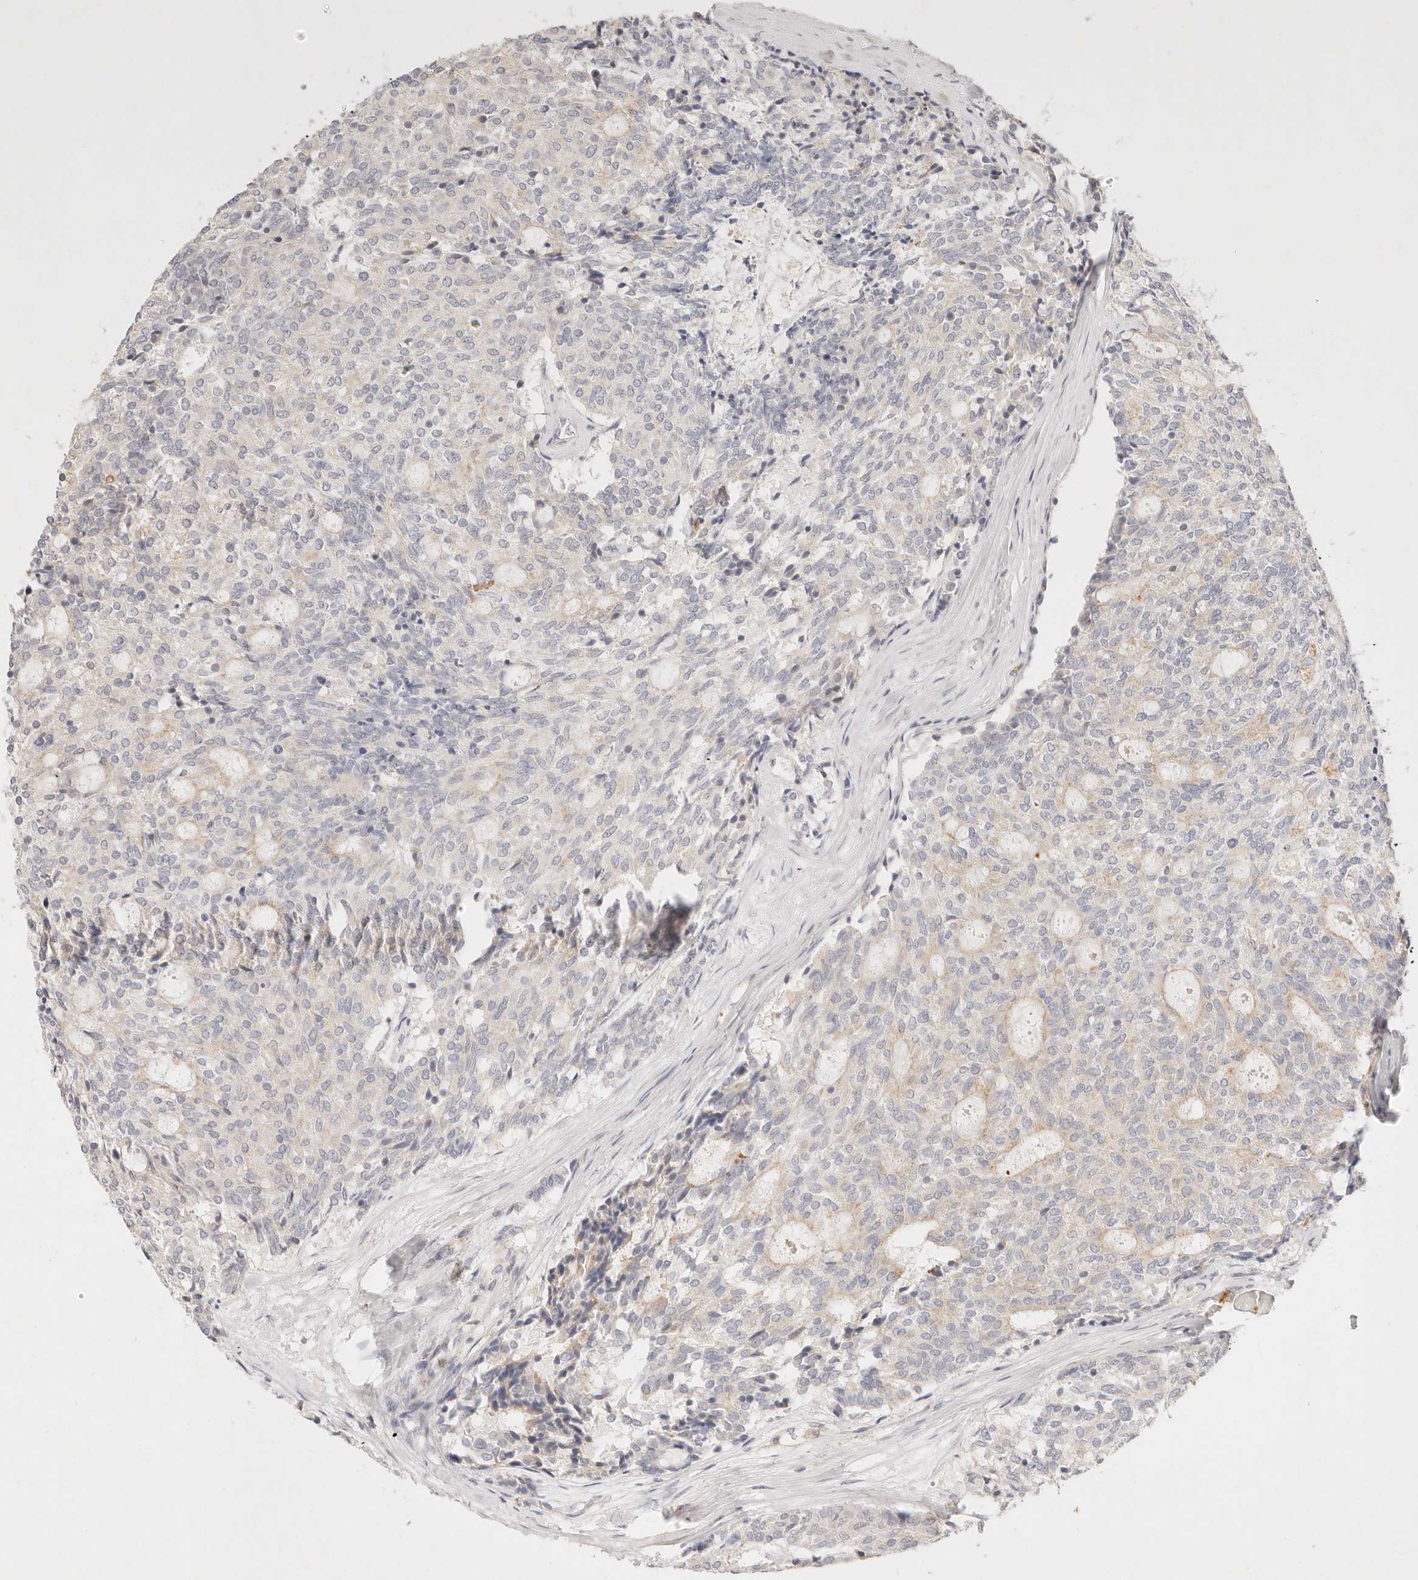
{"staining": {"intensity": "negative", "quantity": "none", "location": "none"}, "tissue": "carcinoid", "cell_type": "Tumor cells", "image_type": "cancer", "snomed": [{"axis": "morphology", "description": "Carcinoid, malignant, NOS"}, {"axis": "topography", "description": "Pancreas"}], "caption": "High magnification brightfield microscopy of carcinoid (malignant) stained with DAB (brown) and counterstained with hematoxylin (blue): tumor cells show no significant expression.", "gene": "GPR84", "patient": {"sex": "female", "age": 54}}